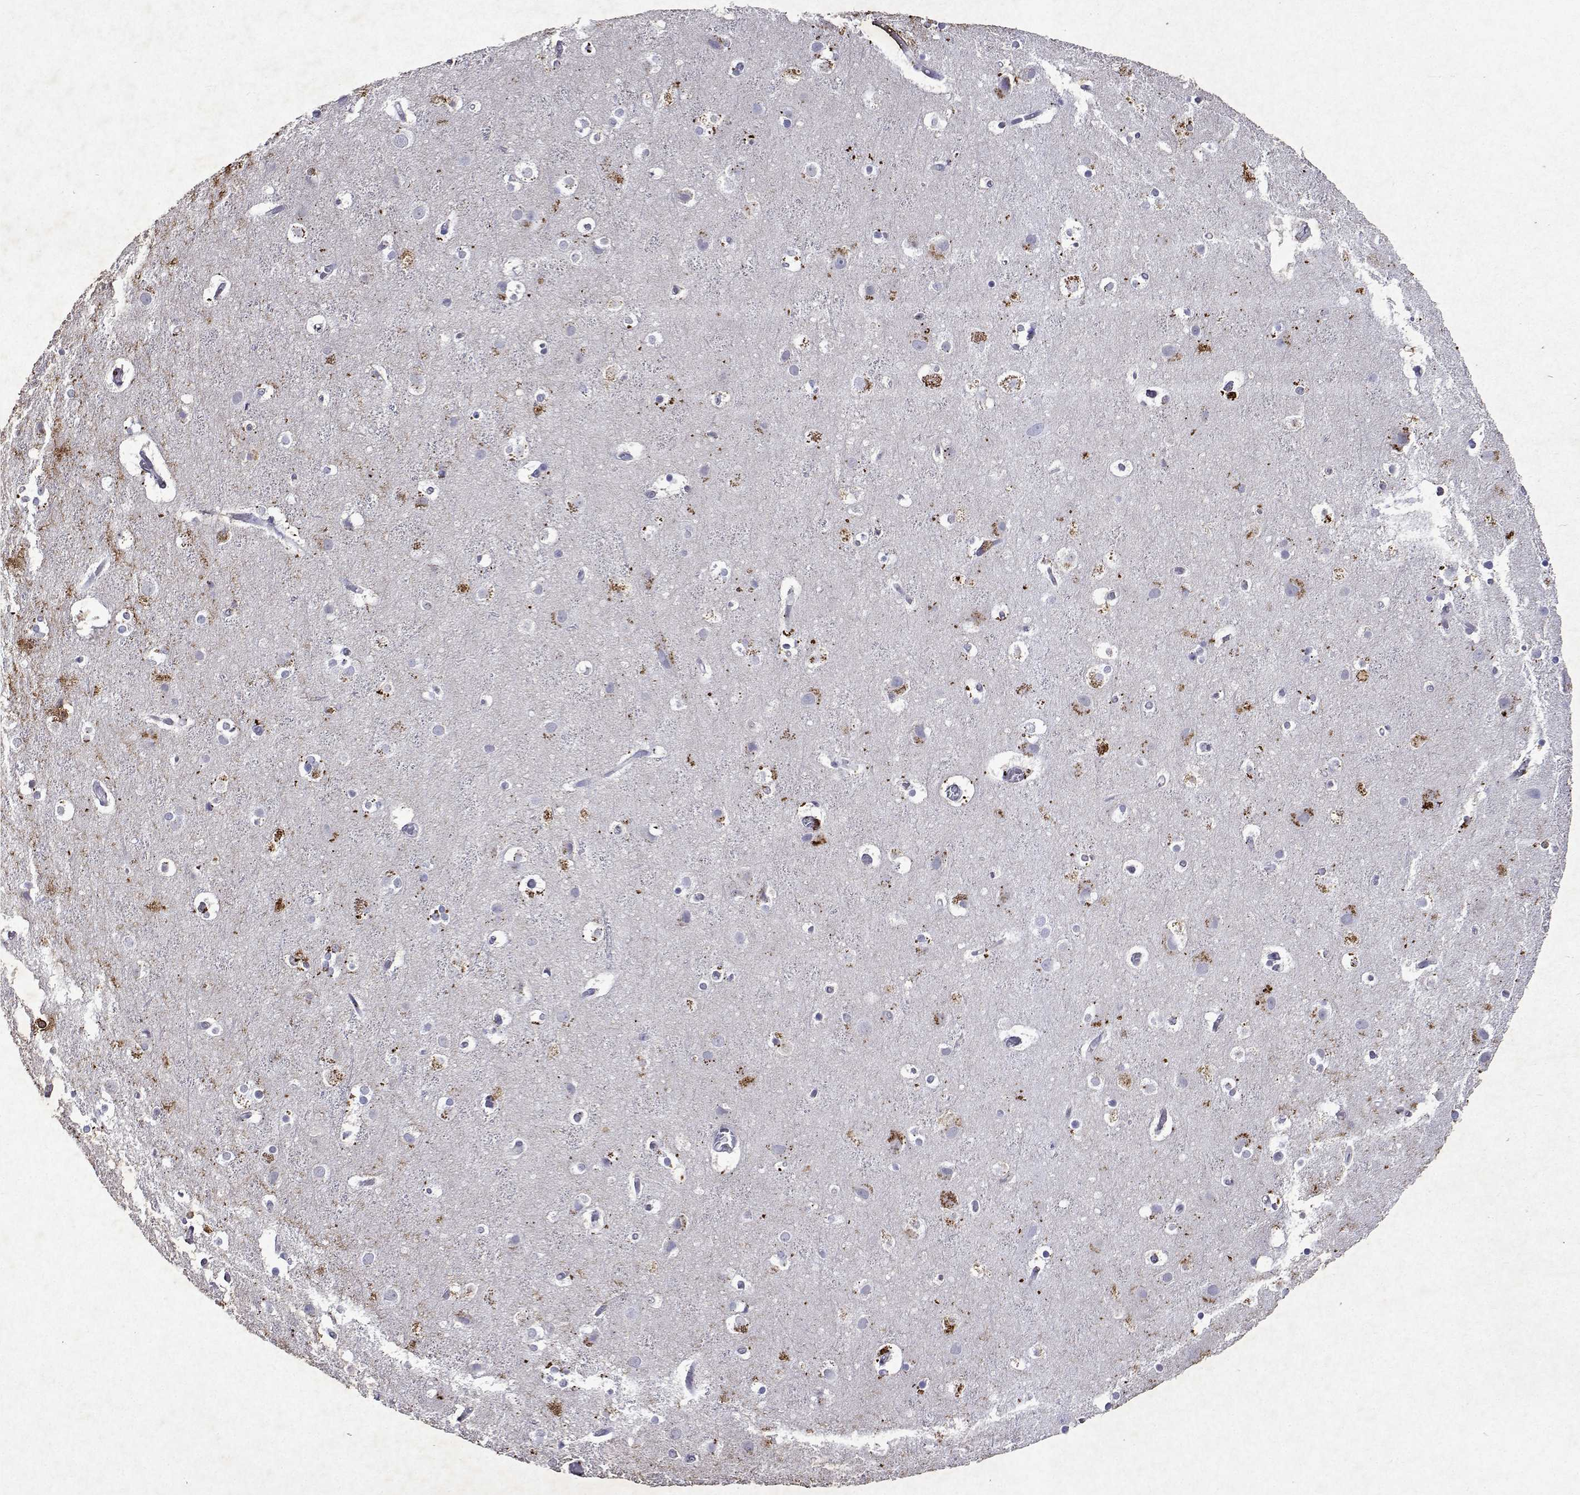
{"staining": {"intensity": "negative", "quantity": "none", "location": "none"}, "tissue": "cerebral cortex", "cell_type": "Endothelial cells", "image_type": "normal", "snomed": [{"axis": "morphology", "description": "Normal tissue, NOS"}, {"axis": "topography", "description": "Cerebral cortex"}], "caption": "A histopathology image of human cerebral cortex is negative for staining in endothelial cells. (DAB IHC with hematoxylin counter stain).", "gene": "DUSP28", "patient": {"sex": "female", "age": 52}}